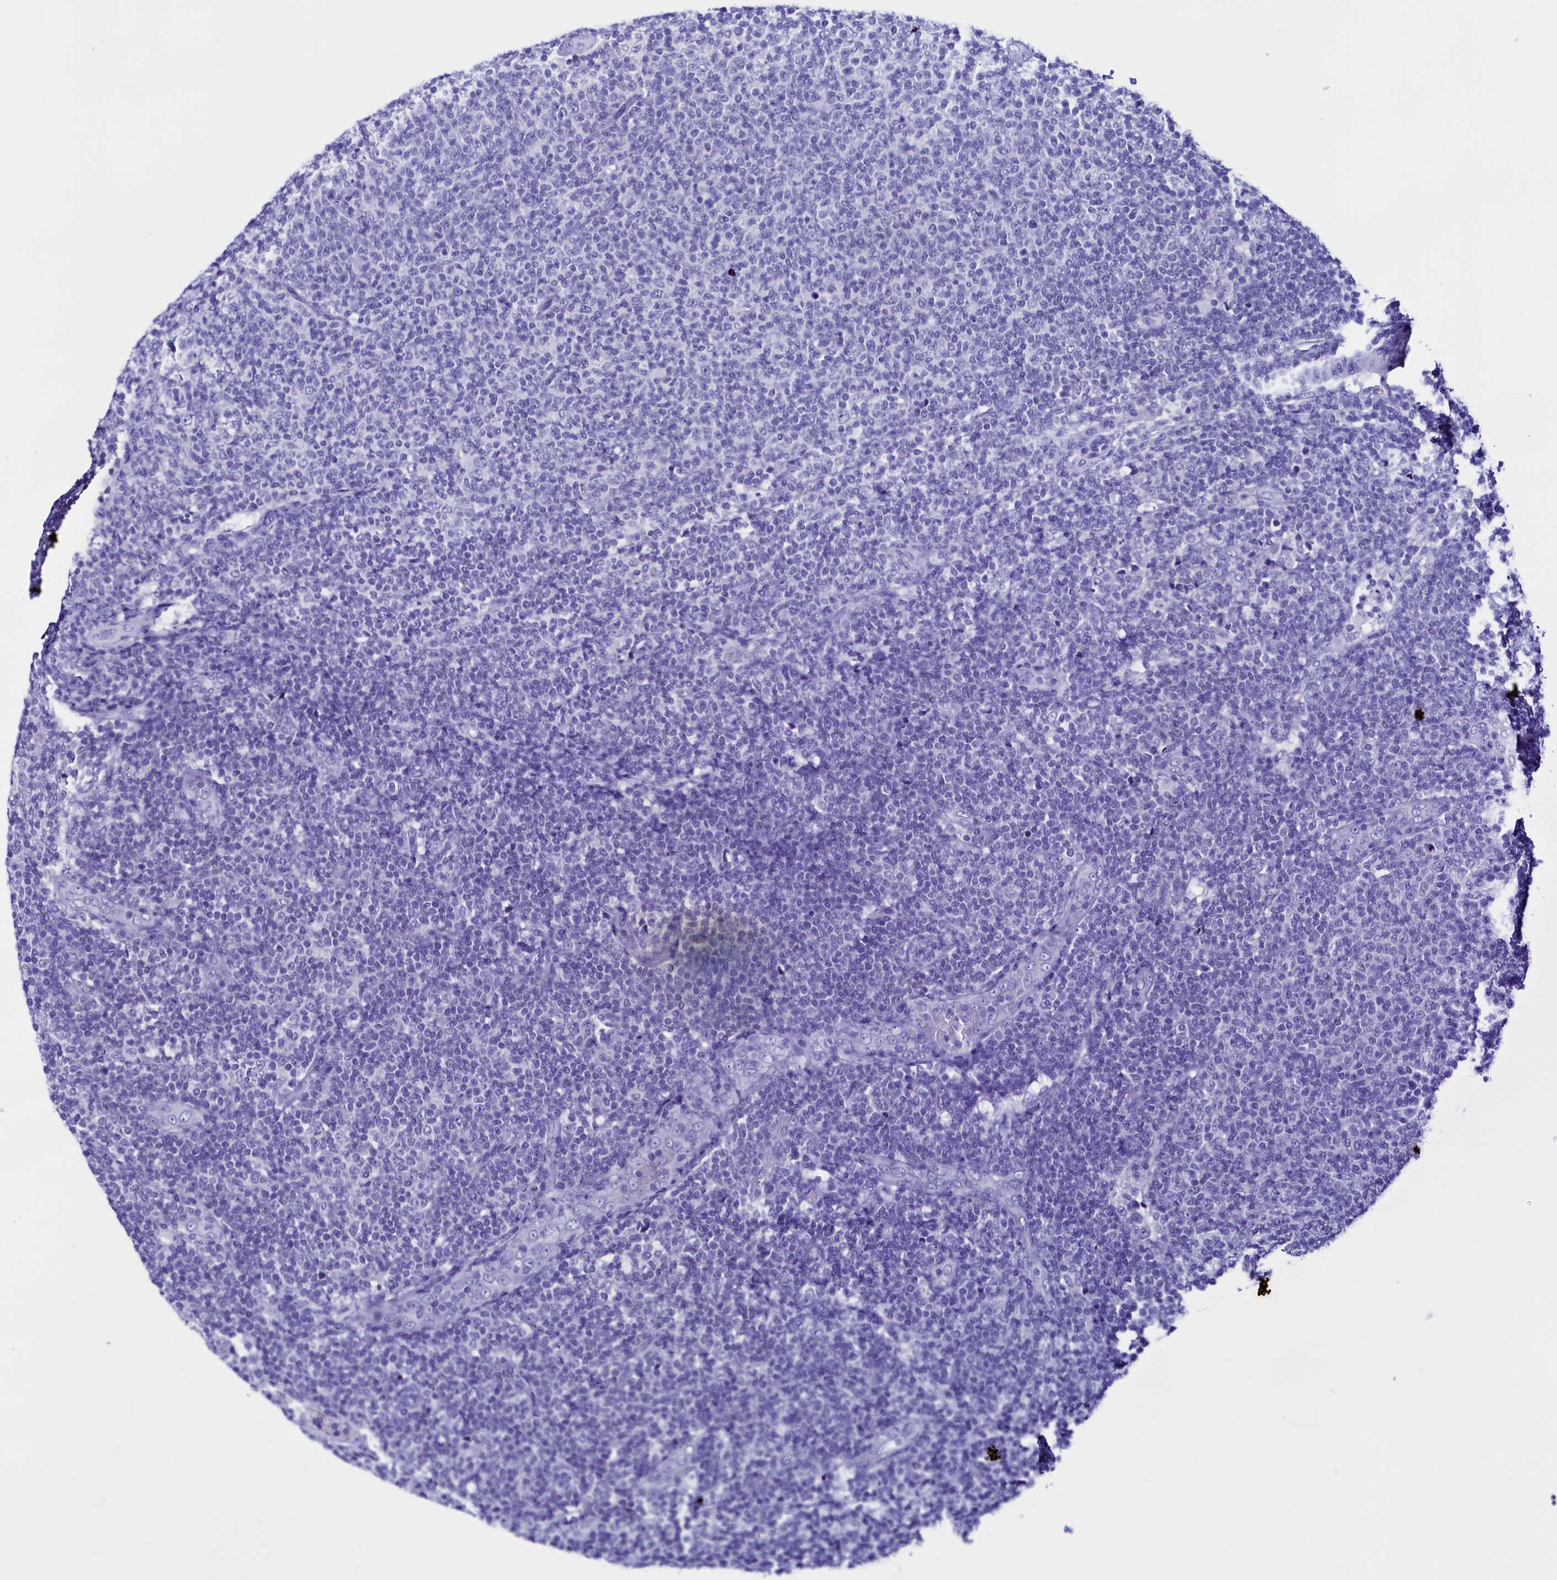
{"staining": {"intensity": "negative", "quantity": "none", "location": "none"}, "tissue": "lymphoma", "cell_type": "Tumor cells", "image_type": "cancer", "snomed": [{"axis": "morphology", "description": "Malignant lymphoma, non-Hodgkin's type, Low grade"}, {"axis": "topography", "description": "Lymph node"}], "caption": "High power microscopy photomicrograph of an immunohistochemistry photomicrograph of low-grade malignant lymphoma, non-Hodgkin's type, revealing no significant staining in tumor cells.", "gene": "HAND1", "patient": {"sex": "male", "age": 66}}